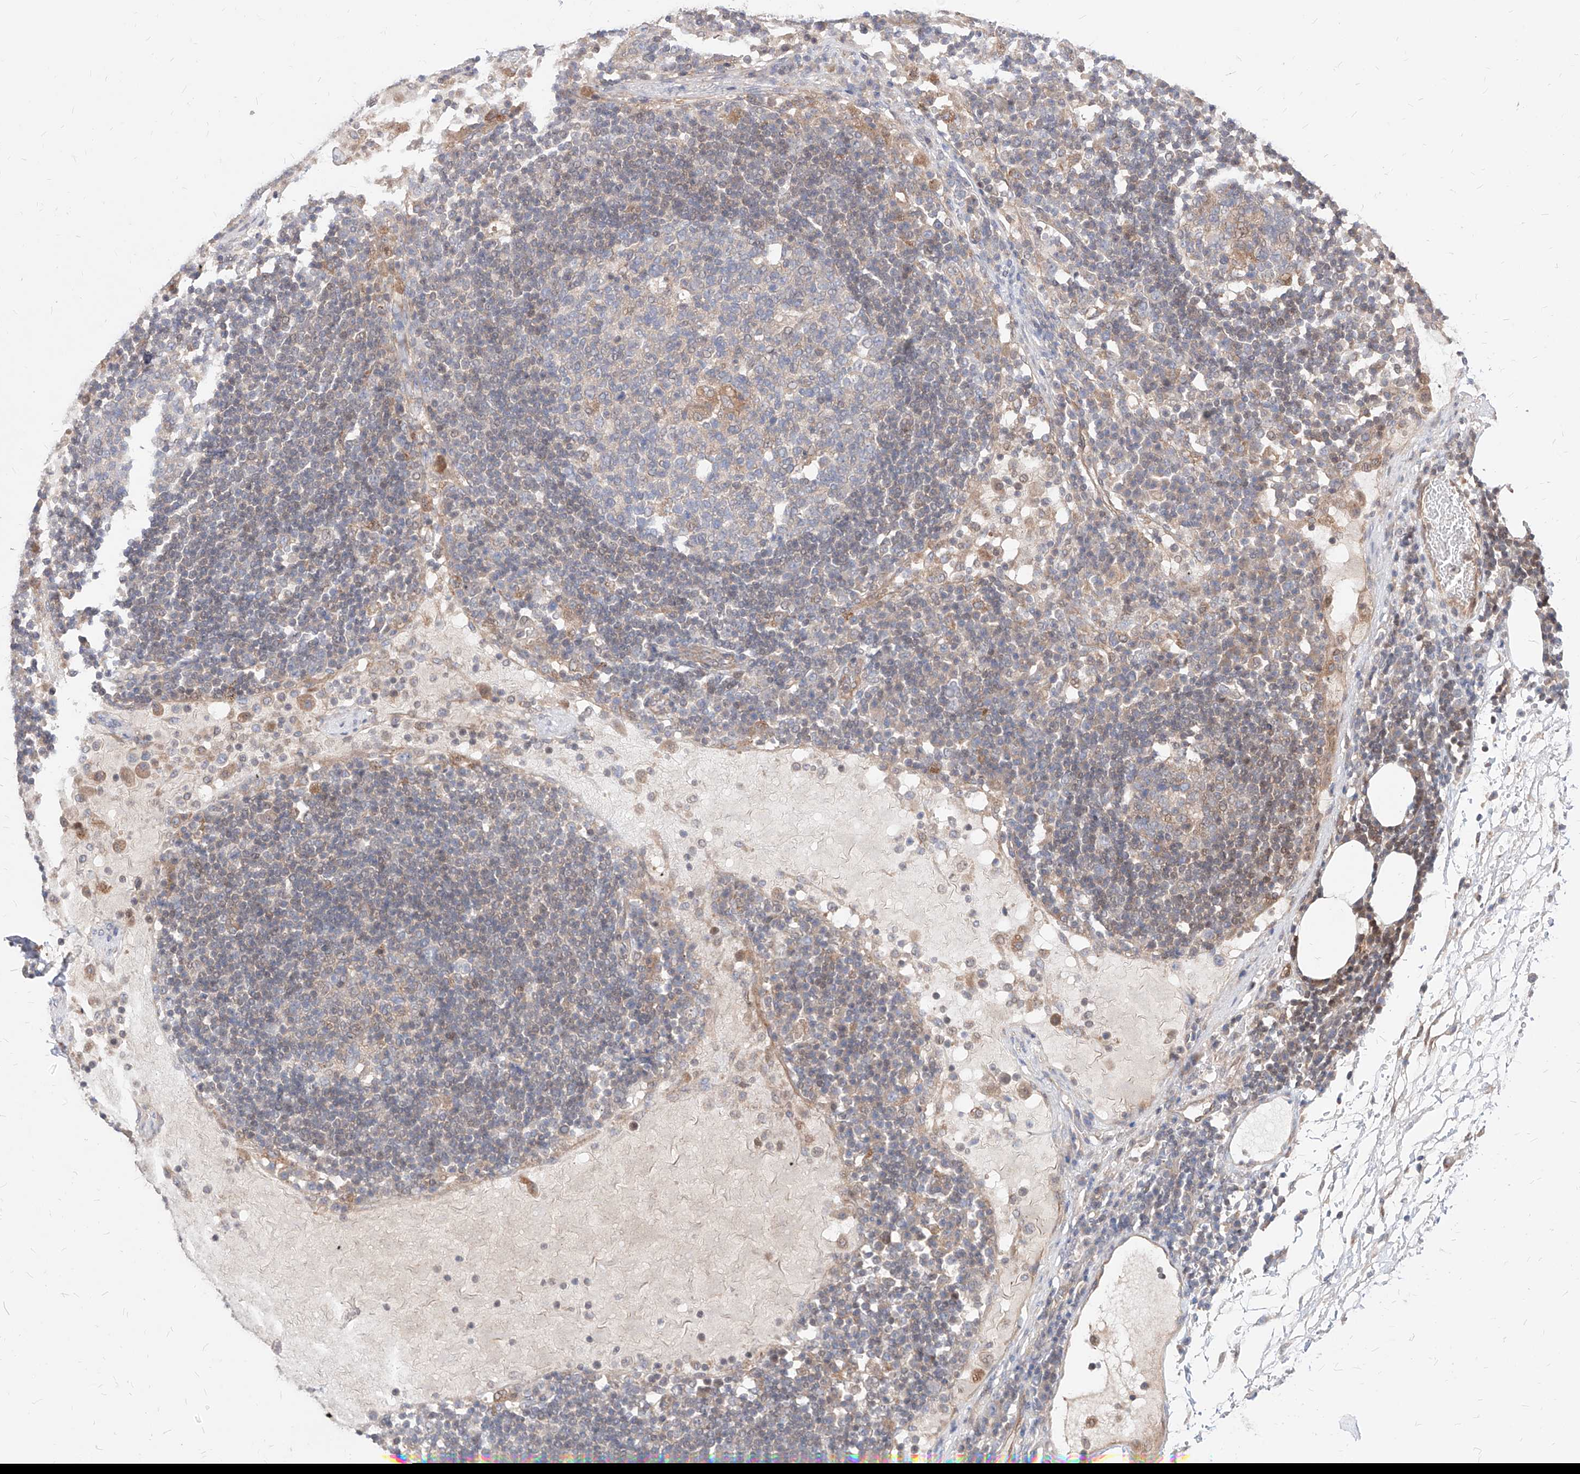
{"staining": {"intensity": "weak", "quantity": "25%-75%", "location": "cytoplasmic/membranous"}, "tissue": "lymph node", "cell_type": "Germinal center cells", "image_type": "normal", "snomed": [{"axis": "morphology", "description": "Normal tissue, NOS"}, {"axis": "topography", "description": "Lymph node"}], "caption": "This photomicrograph exhibits benign lymph node stained with immunohistochemistry to label a protein in brown. The cytoplasmic/membranous of germinal center cells show weak positivity for the protein. Nuclei are counter-stained blue.", "gene": "TSNAX", "patient": {"sex": "female", "age": 53}}